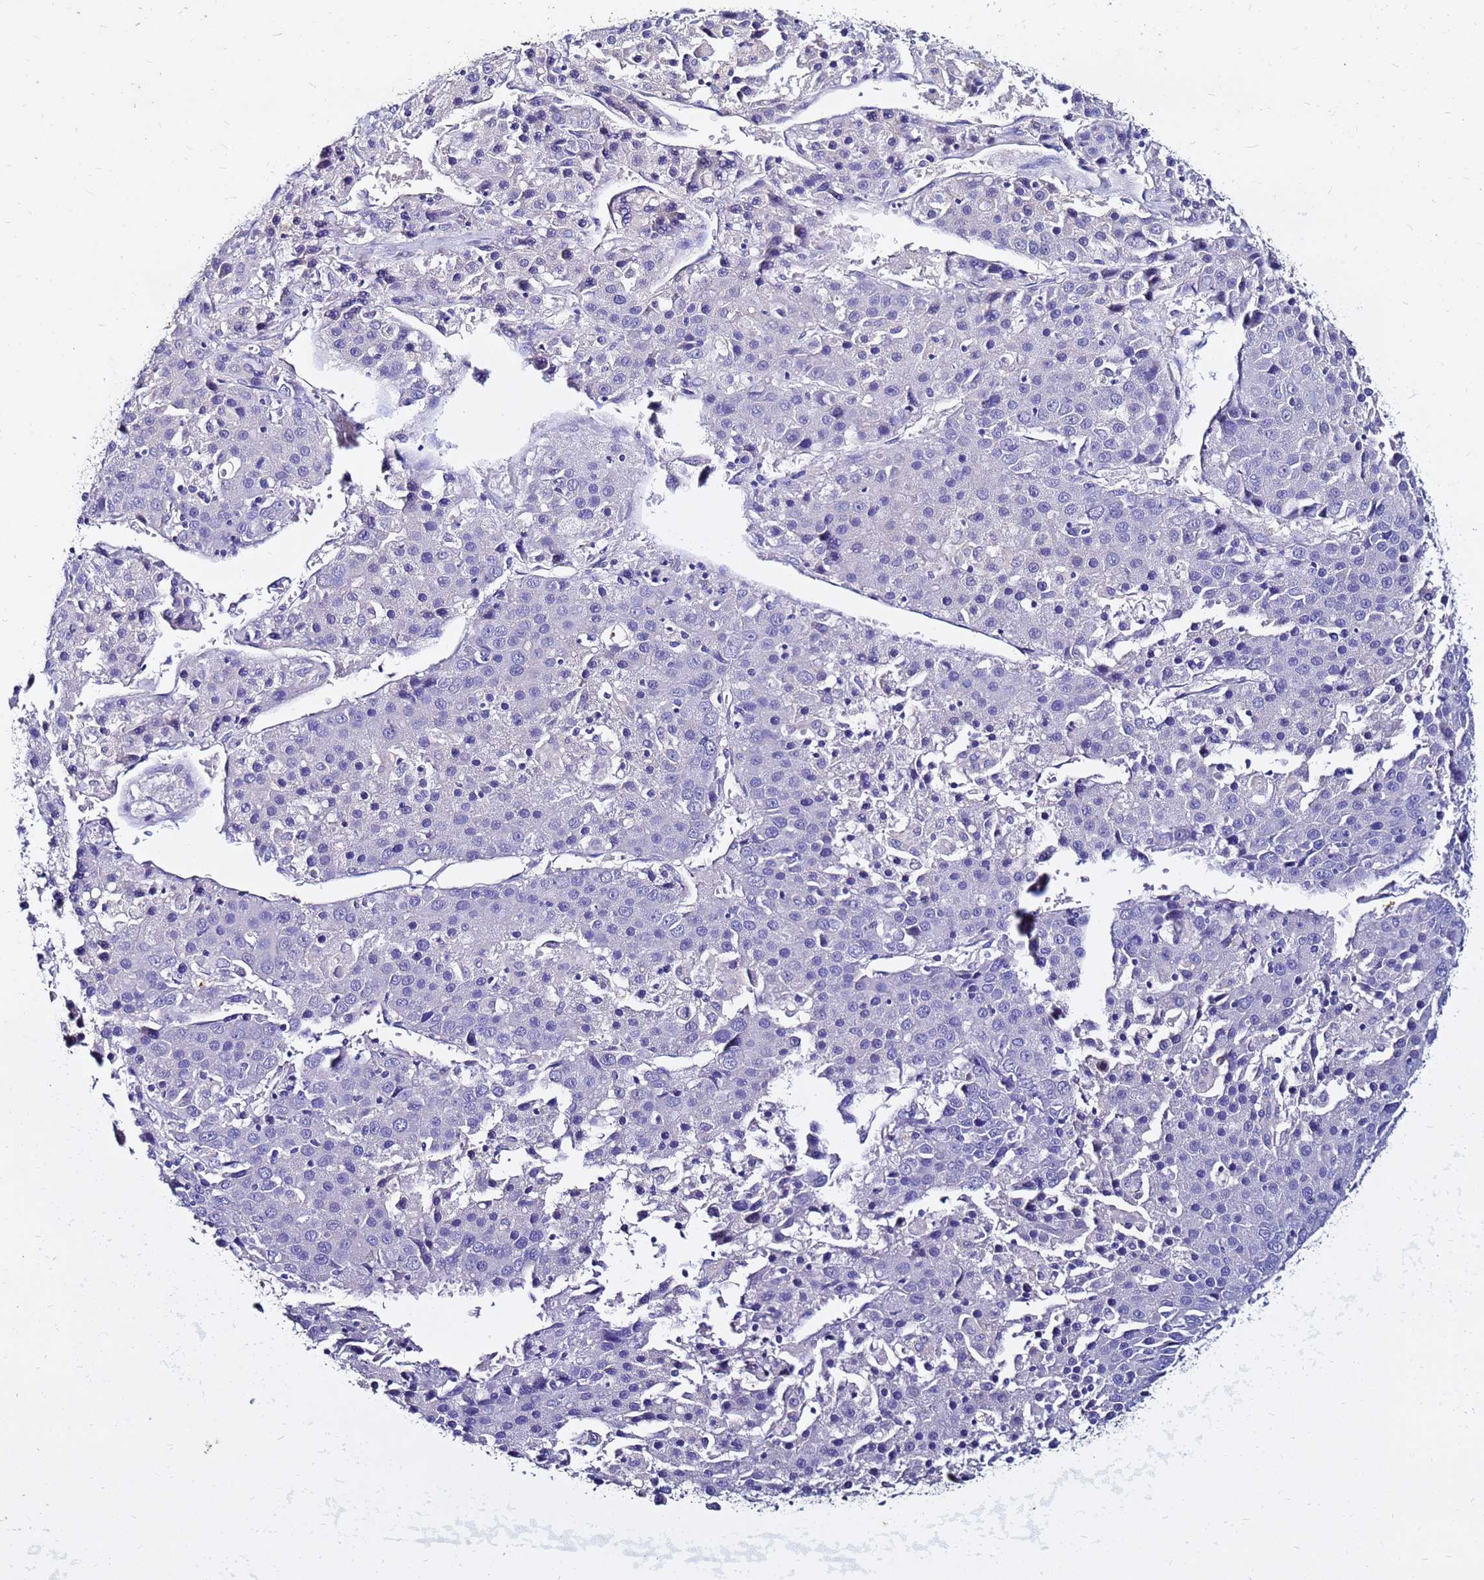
{"staining": {"intensity": "negative", "quantity": "none", "location": "none"}, "tissue": "liver cancer", "cell_type": "Tumor cells", "image_type": "cancer", "snomed": [{"axis": "morphology", "description": "Carcinoma, Hepatocellular, NOS"}, {"axis": "topography", "description": "Liver"}], "caption": "Immunohistochemistry of human hepatocellular carcinoma (liver) shows no expression in tumor cells.", "gene": "FAM183A", "patient": {"sex": "male", "age": 55}}